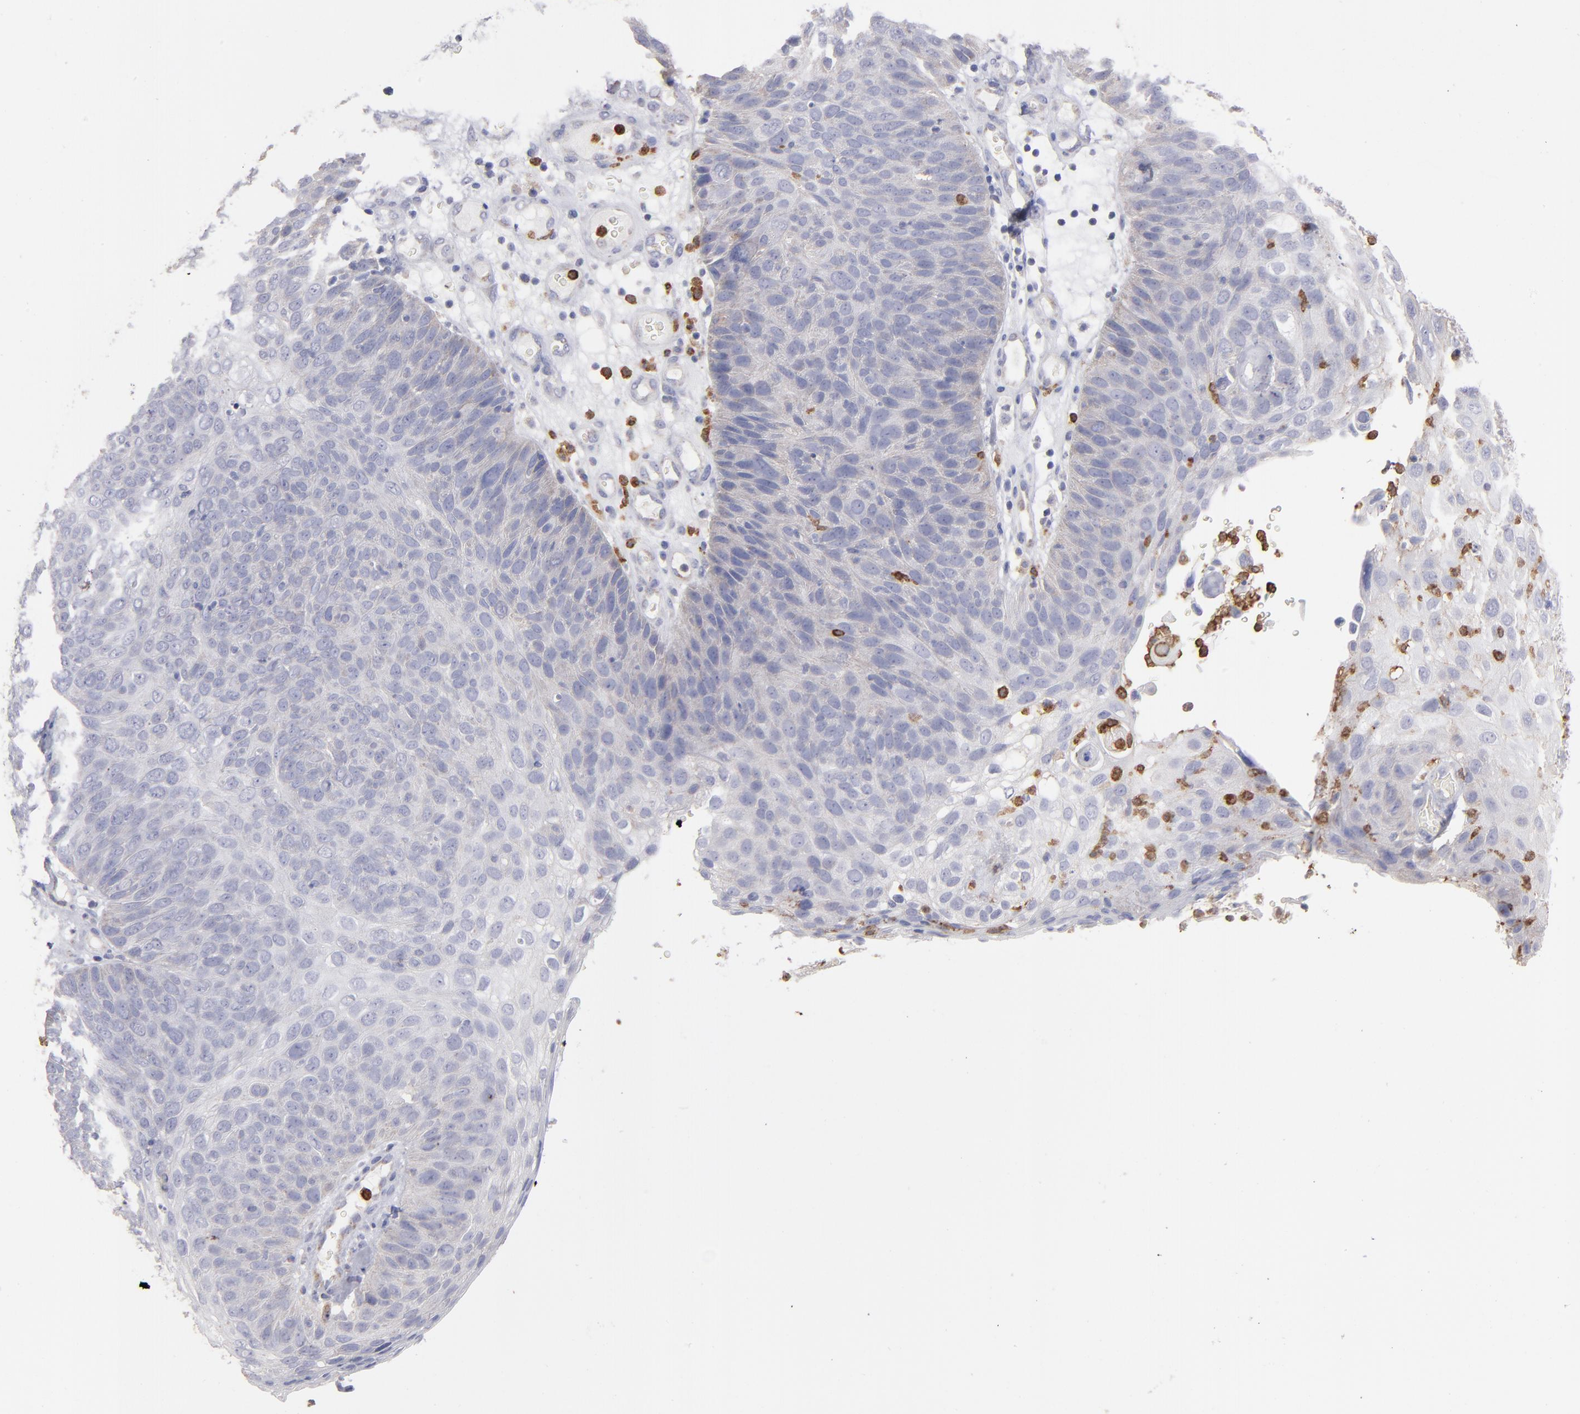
{"staining": {"intensity": "weak", "quantity": ">75%", "location": "cytoplasmic/membranous"}, "tissue": "skin cancer", "cell_type": "Tumor cells", "image_type": "cancer", "snomed": [{"axis": "morphology", "description": "Squamous cell carcinoma, NOS"}, {"axis": "topography", "description": "Skin"}], "caption": "There is low levels of weak cytoplasmic/membranous positivity in tumor cells of skin cancer (squamous cell carcinoma), as demonstrated by immunohistochemical staining (brown color).", "gene": "FGR", "patient": {"sex": "male", "age": 87}}